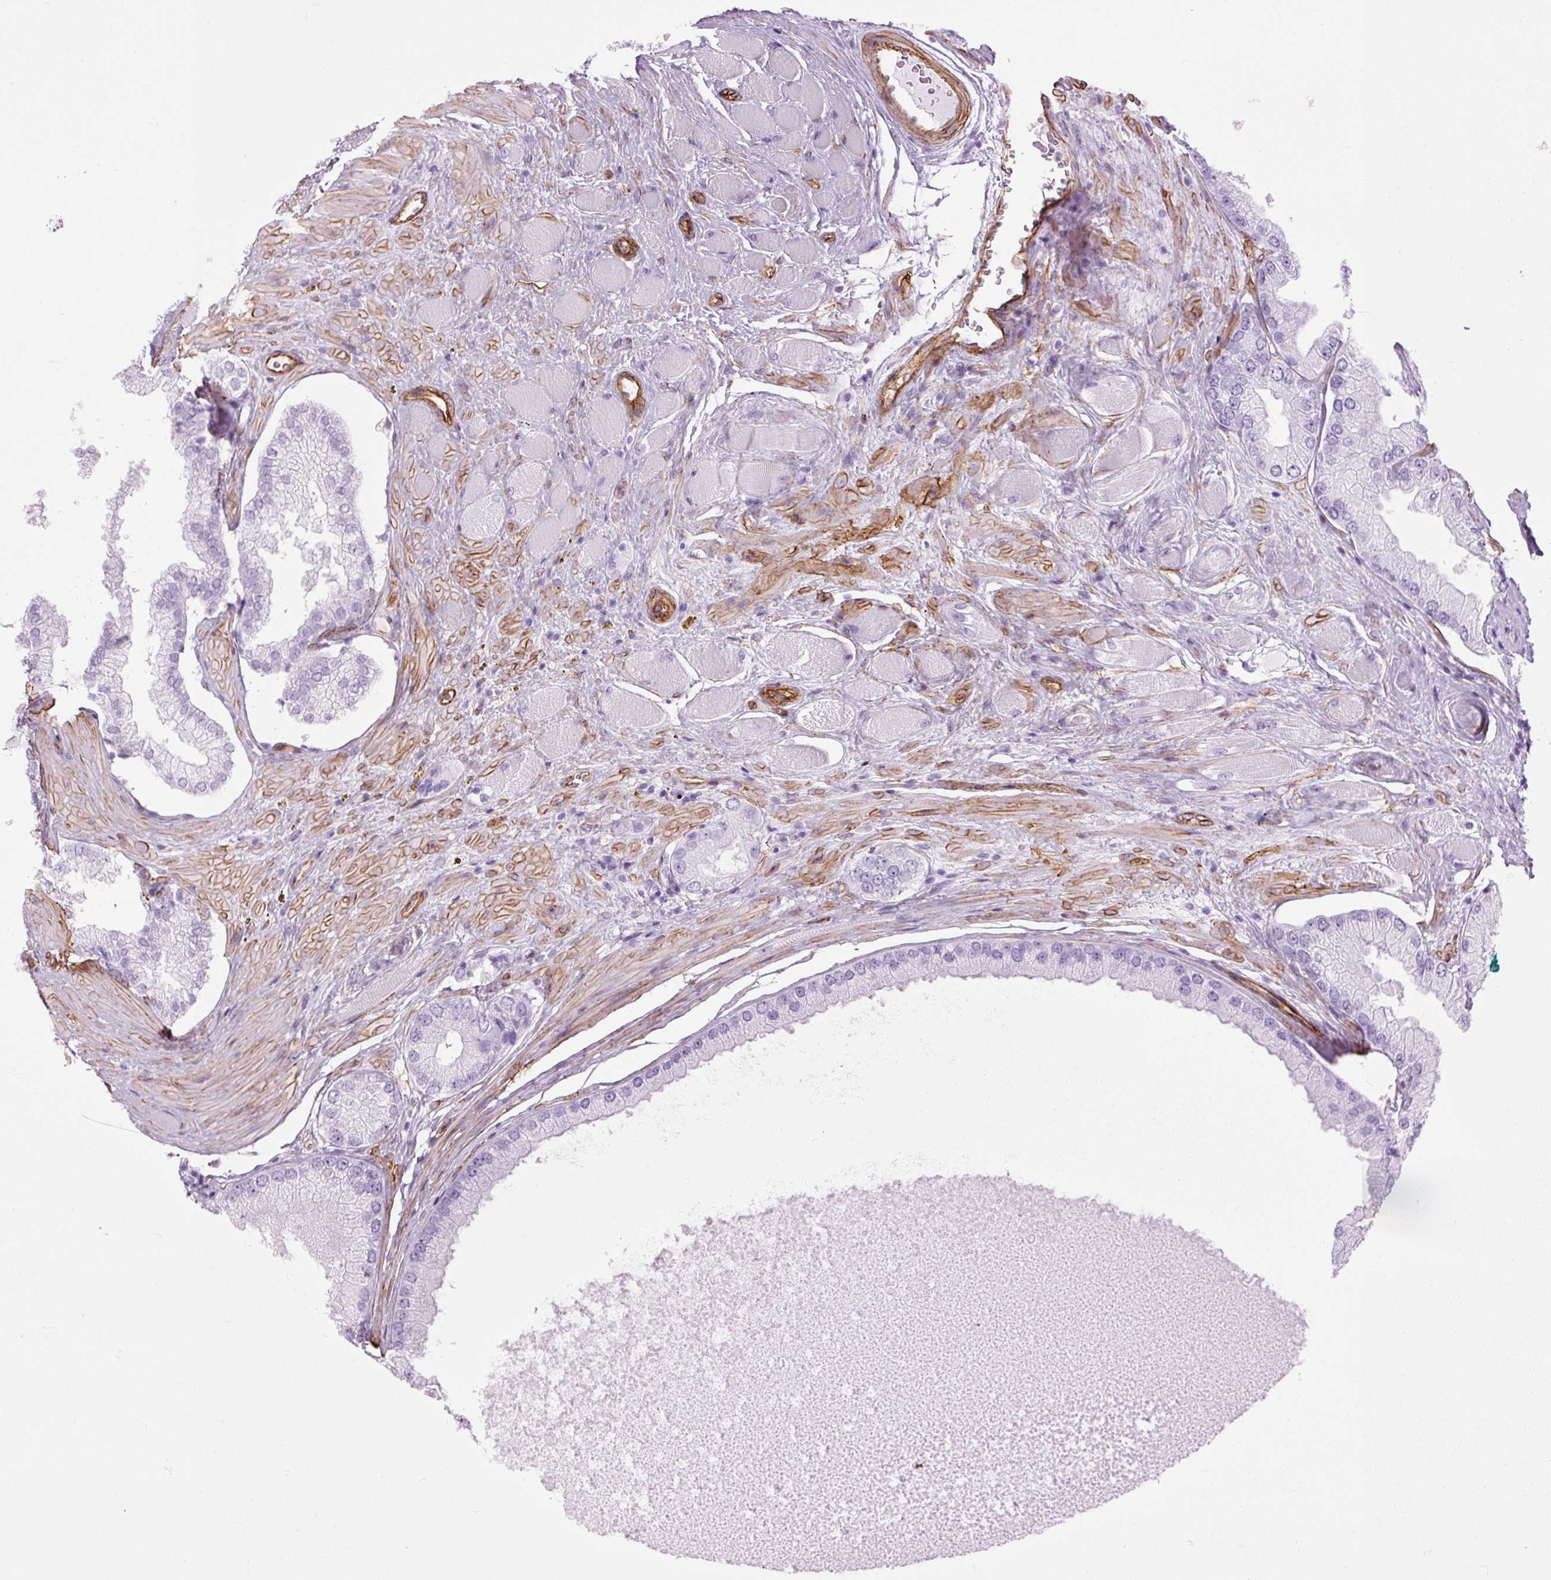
{"staining": {"intensity": "negative", "quantity": "none", "location": "none"}, "tissue": "prostate cancer", "cell_type": "Tumor cells", "image_type": "cancer", "snomed": [{"axis": "morphology", "description": "Adenocarcinoma, Low grade"}, {"axis": "topography", "description": "Prostate"}], "caption": "A micrograph of human prostate adenocarcinoma (low-grade) is negative for staining in tumor cells. (Immunohistochemistry, brightfield microscopy, high magnification).", "gene": "CAV1", "patient": {"sex": "male", "age": 42}}